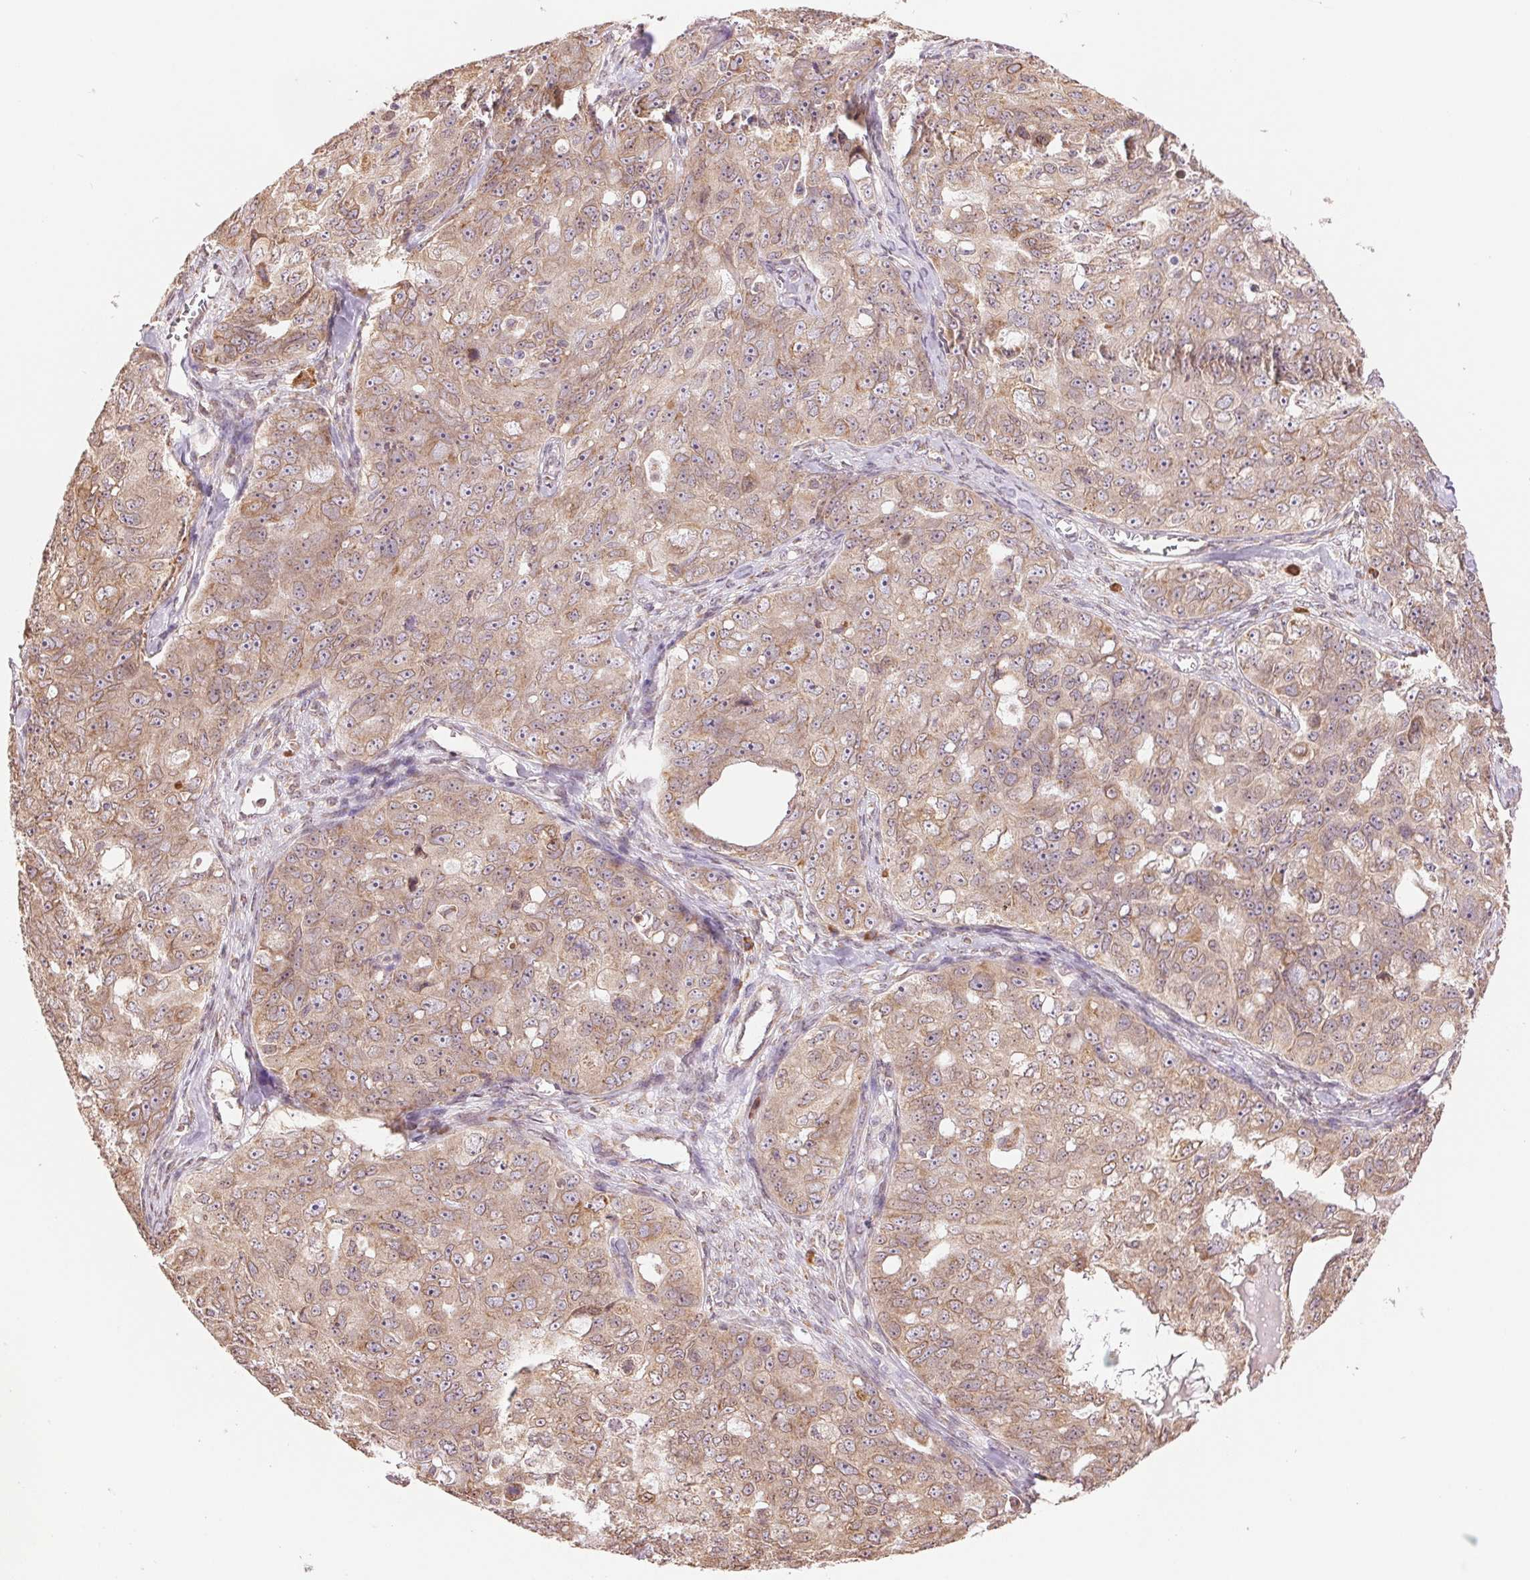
{"staining": {"intensity": "moderate", "quantity": ">75%", "location": "cytoplasmic/membranous"}, "tissue": "ovarian cancer", "cell_type": "Tumor cells", "image_type": "cancer", "snomed": [{"axis": "morphology", "description": "Carcinoma, endometroid"}, {"axis": "topography", "description": "Ovary"}], "caption": "A brown stain highlights moderate cytoplasmic/membranous positivity of a protein in human ovarian cancer (endometroid carcinoma) tumor cells.", "gene": "RPN1", "patient": {"sex": "female", "age": 70}}